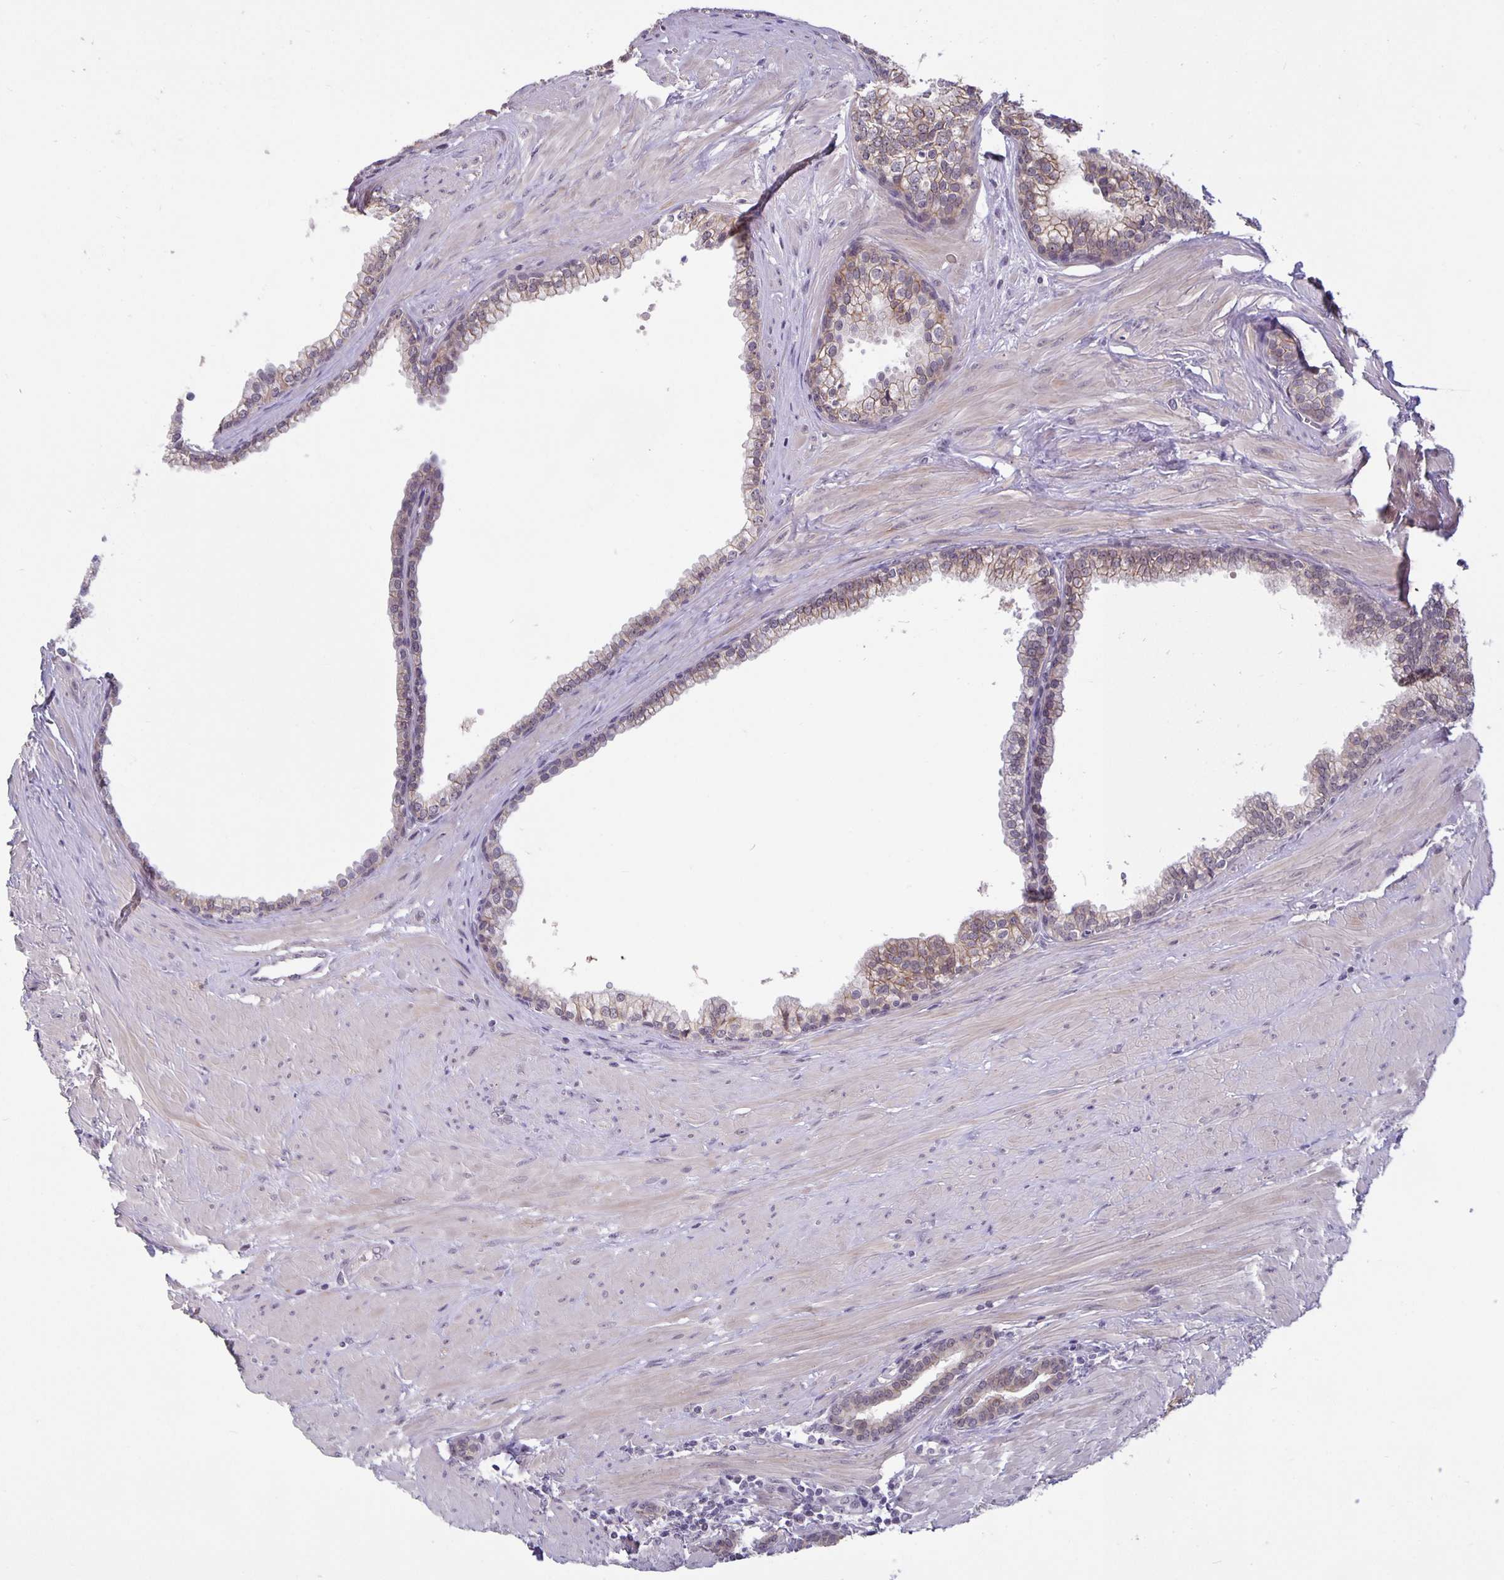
{"staining": {"intensity": "weak", "quantity": "25%-75%", "location": "cytoplasmic/membranous"}, "tissue": "prostate", "cell_type": "Glandular cells", "image_type": "normal", "snomed": [{"axis": "morphology", "description": "Normal tissue, NOS"}, {"axis": "topography", "description": "Prostate"}, {"axis": "topography", "description": "Peripheral nerve tissue"}], "caption": "Immunohistochemical staining of benign prostate reveals low levels of weak cytoplasmic/membranous positivity in about 25%-75% of glandular cells.", "gene": "ARVCF", "patient": {"sex": "male", "age": 55}}